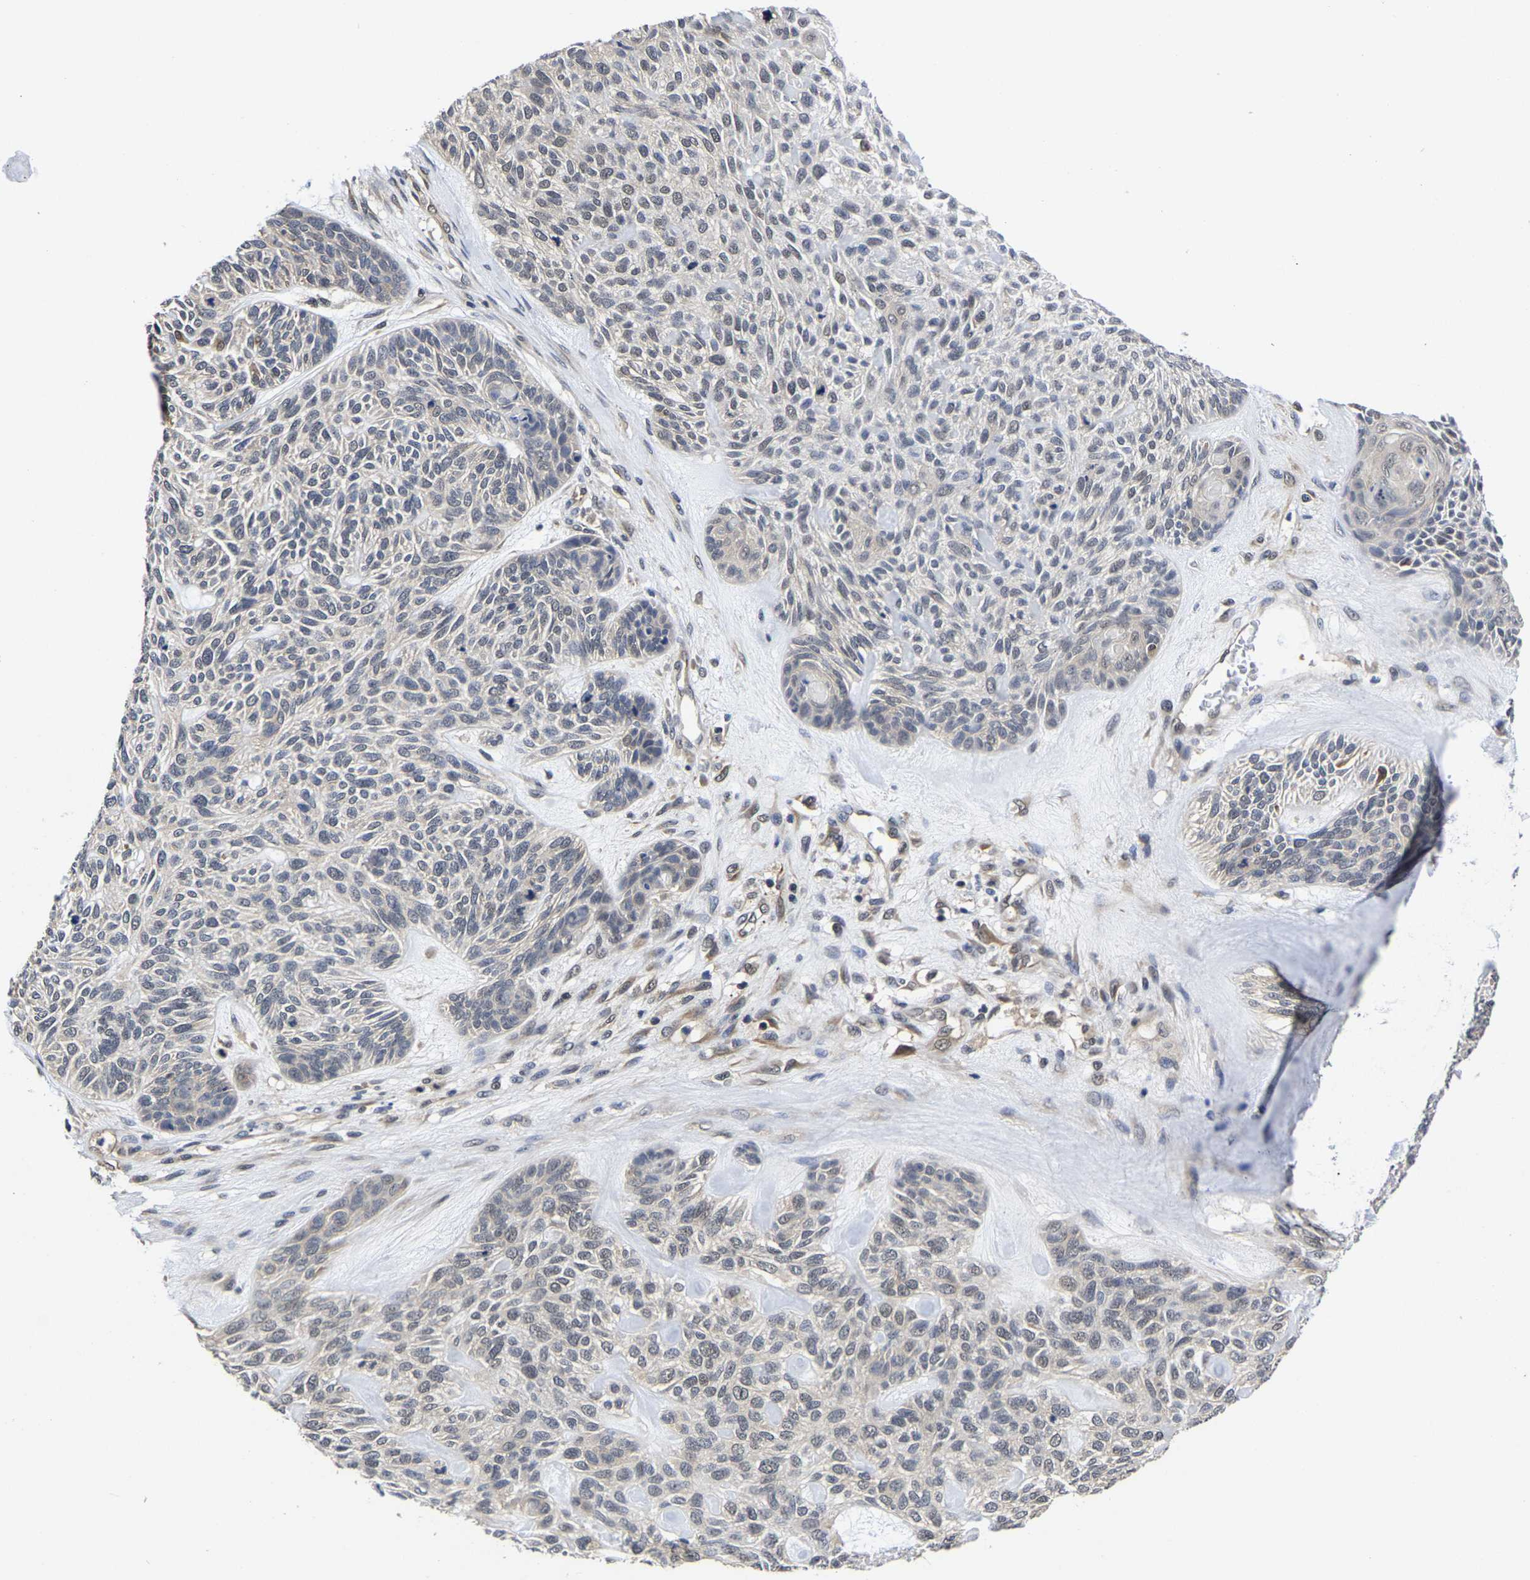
{"staining": {"intensity": "weak", "quantity": "<25%", "location": "nuclear"}, "tissue": "skin cancer", "cell_type": "Tumor cells", "image_type": "cancer", "snomed": [{"axis": "morphology", "description": "Basal cell carcinoma"}, {"axis": "topography", "description": "Skin"}], "caption": "A histopathology image of basal cell carcinoma (skin) stained for a protein shows no brown staining in tumor cells.", "gene": "MCOLN2", "patient": {"sex": "male", "age": 55}}